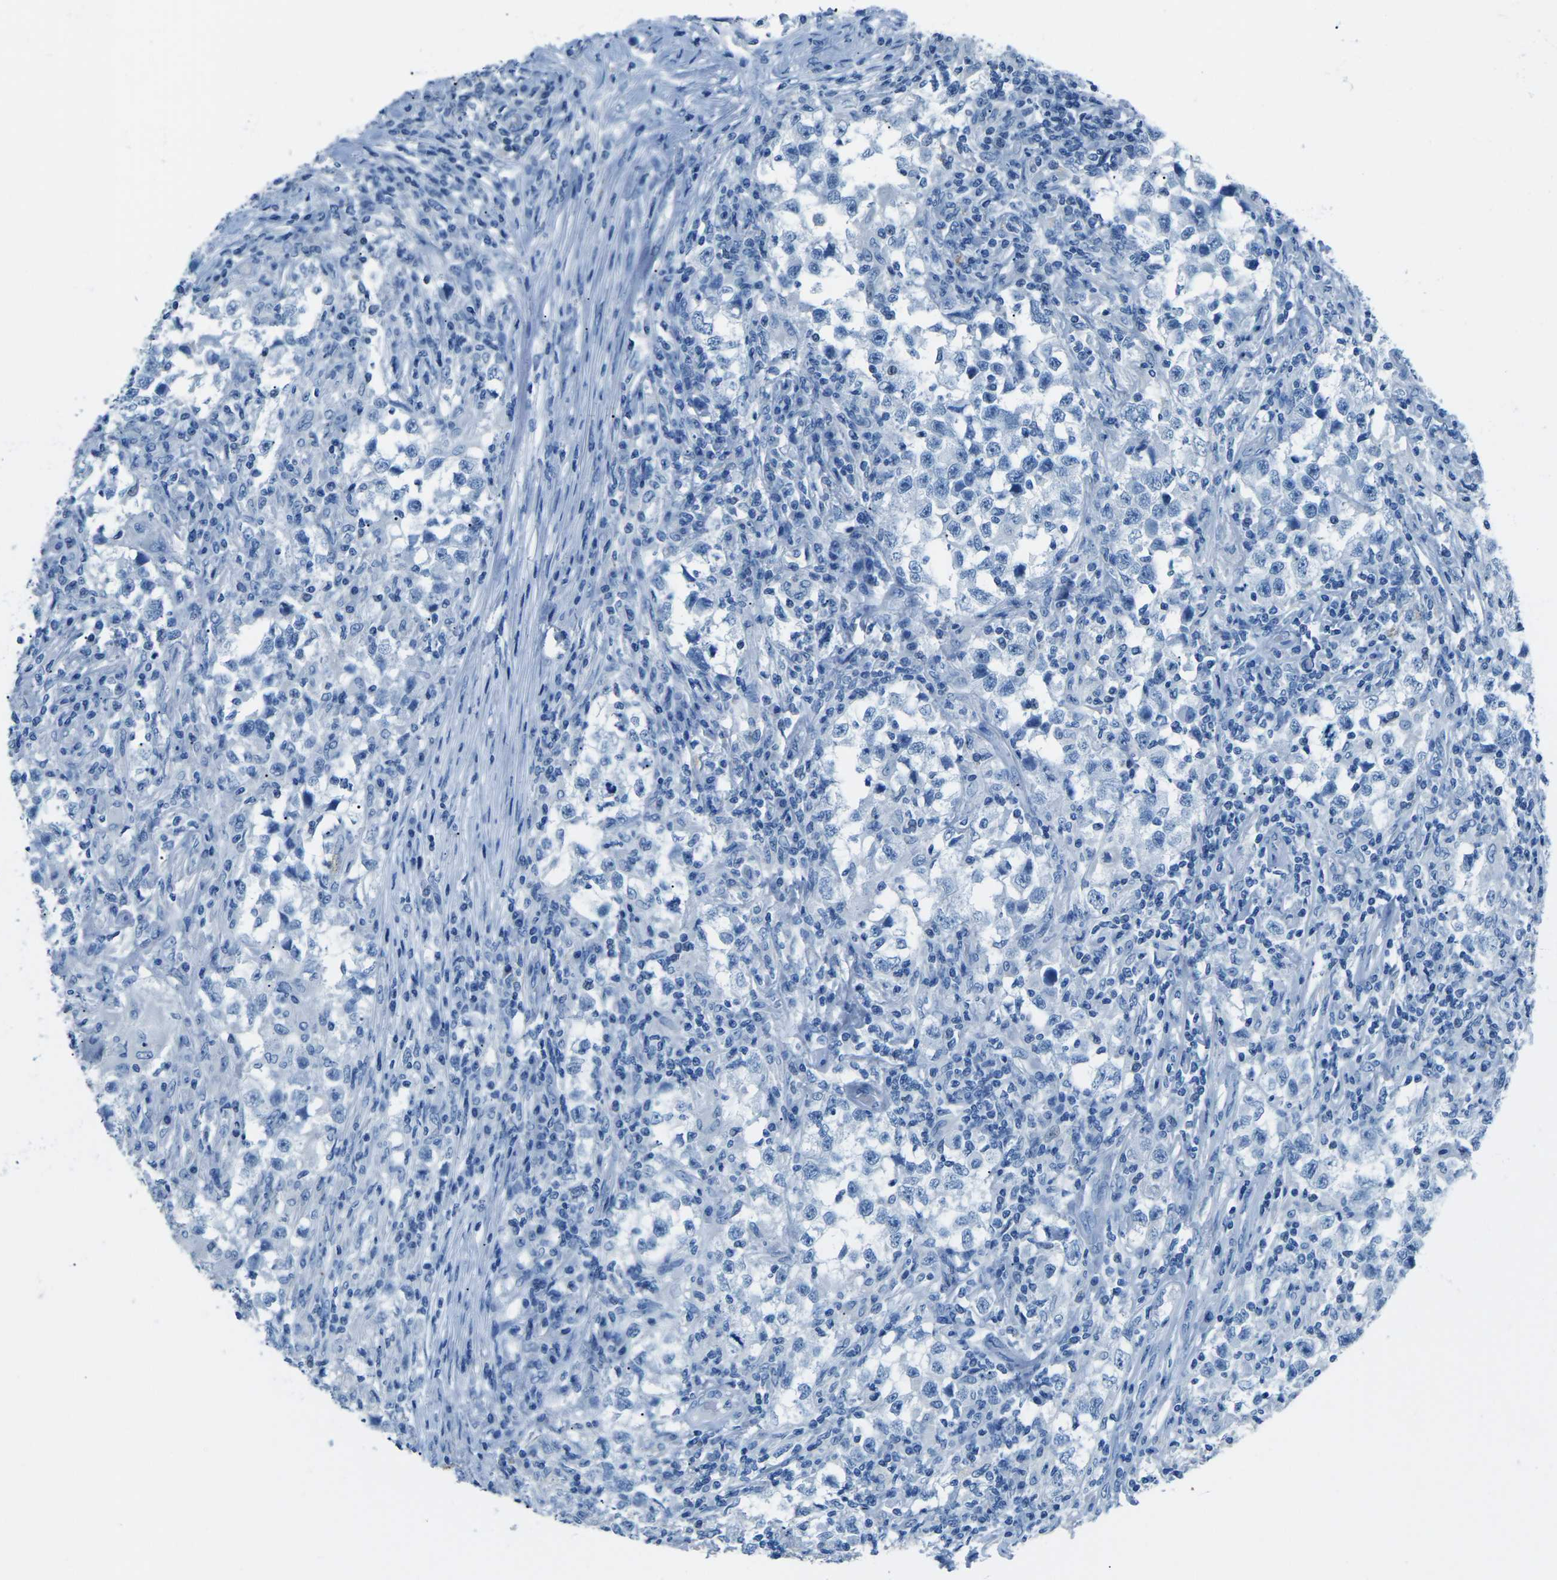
{"staining": {"intensity": "negative", "quantity": "none", "location": "none"}, "tissue": "testis cancer", "cell_type": "Tumor cells", "image_type": "cancer", "snomed": [{"axis": "morphology", "description": "Carcinoma, Embryonal, NOS"}, {"axis": "topography", "description": "Testis"}], "caption": "Image shows no protein expression in tumor cells of testis embryonal carcinoma tissue.", "gene": "MYH8", "patient": {"sex": "male", "age": 21}}